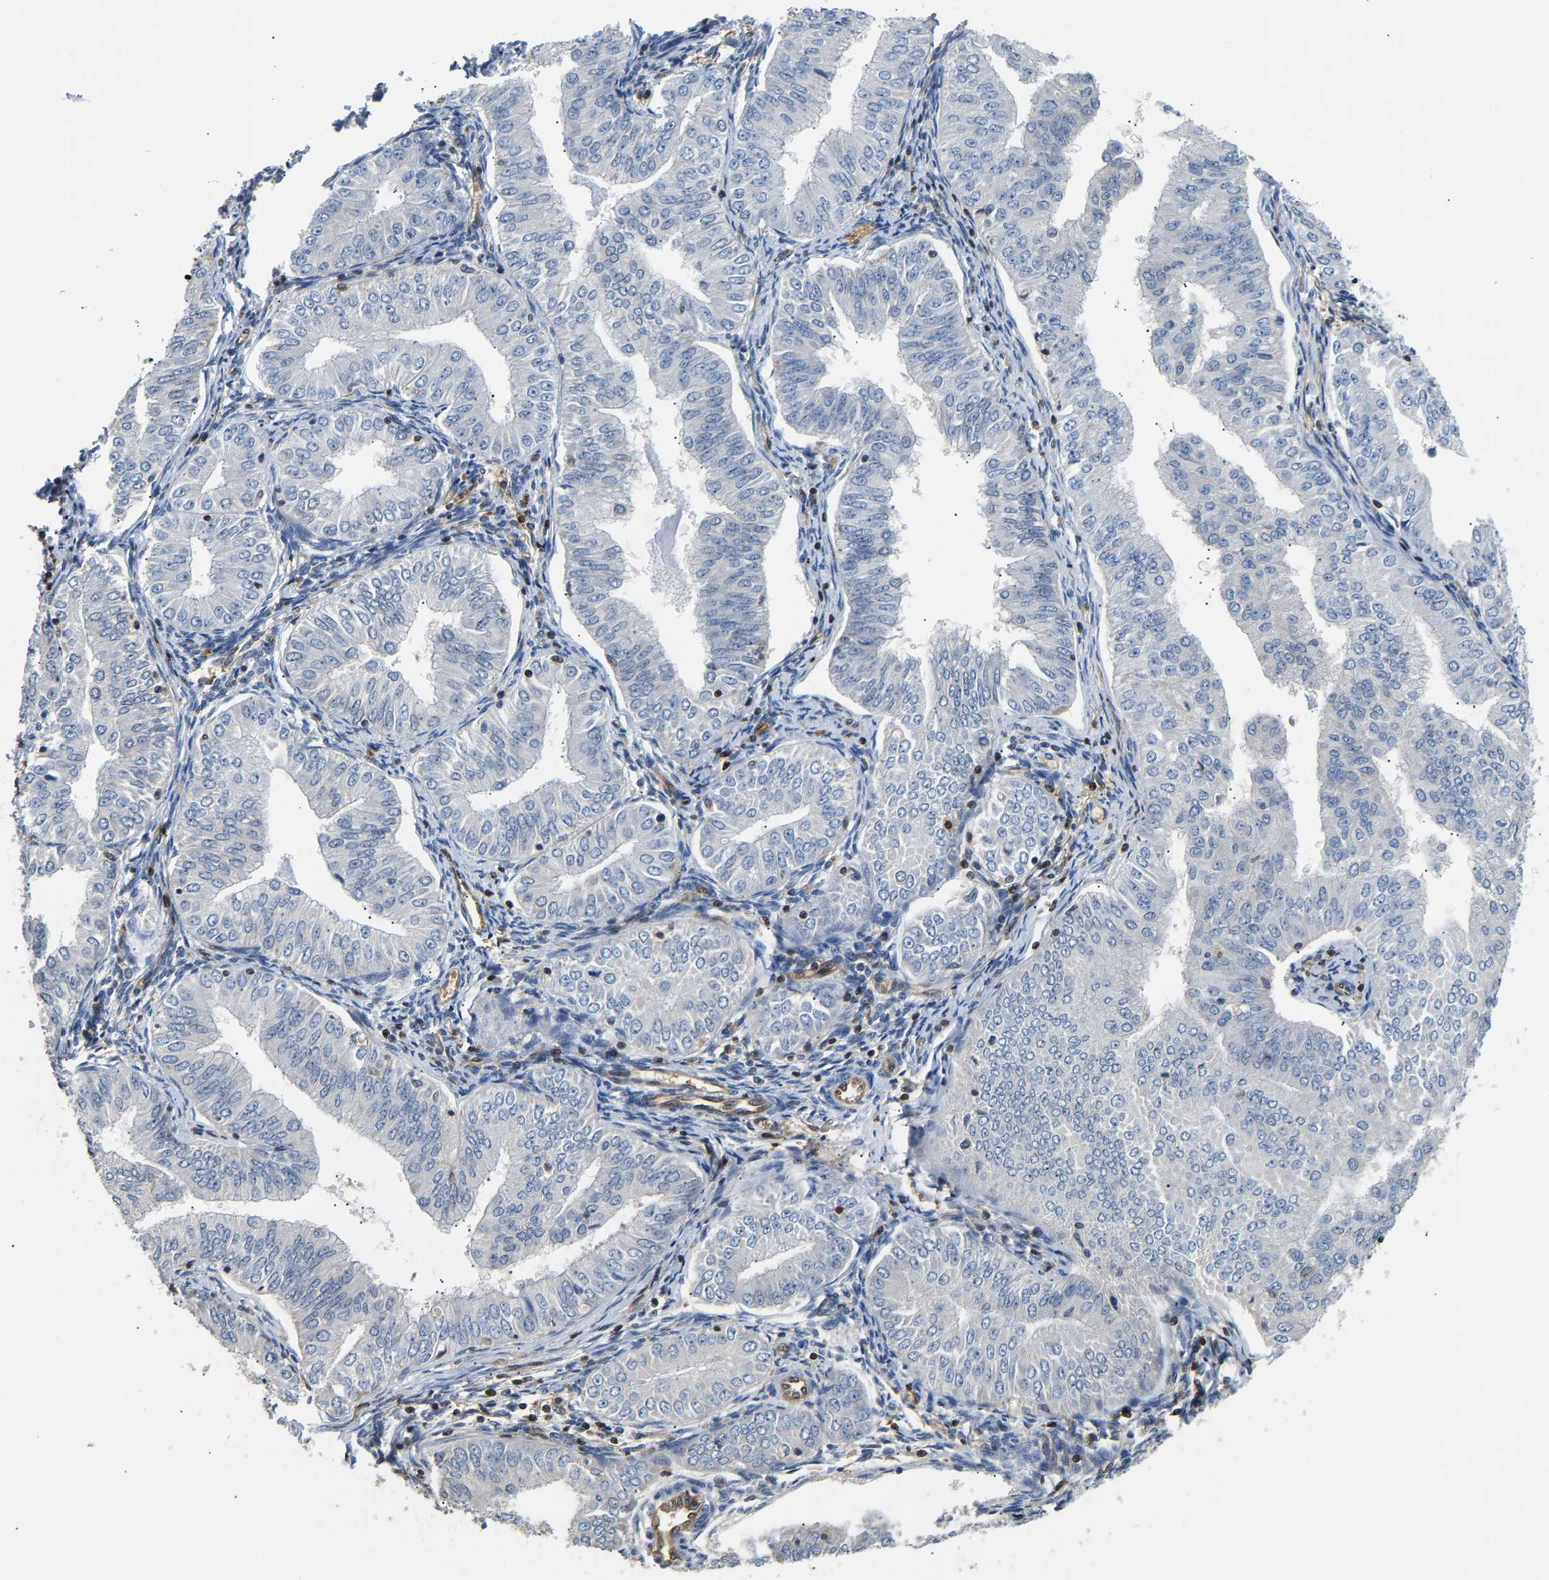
{"staining": {"intensity": "negative", "quantity": "none", "location": "none"}, "tissue": "endometrial cancer", "cell_type": "Tumor cells", "image_type": "cancer", "snomed": [{"axis": "morphology", "description": "Normal tissue, NOS"}, {"axis": "morphology", "description": "Adenocarcinoma, NOS"}, {"axis": "topography", "description": "Endometrium"}], "caption": "Endometrial adenocarcinoma was stained to show a protein in brown. There is no significant positivity in tumor cells.", "gene": "GIMAP7", "patient": {"sex": "female", "age": 53}}